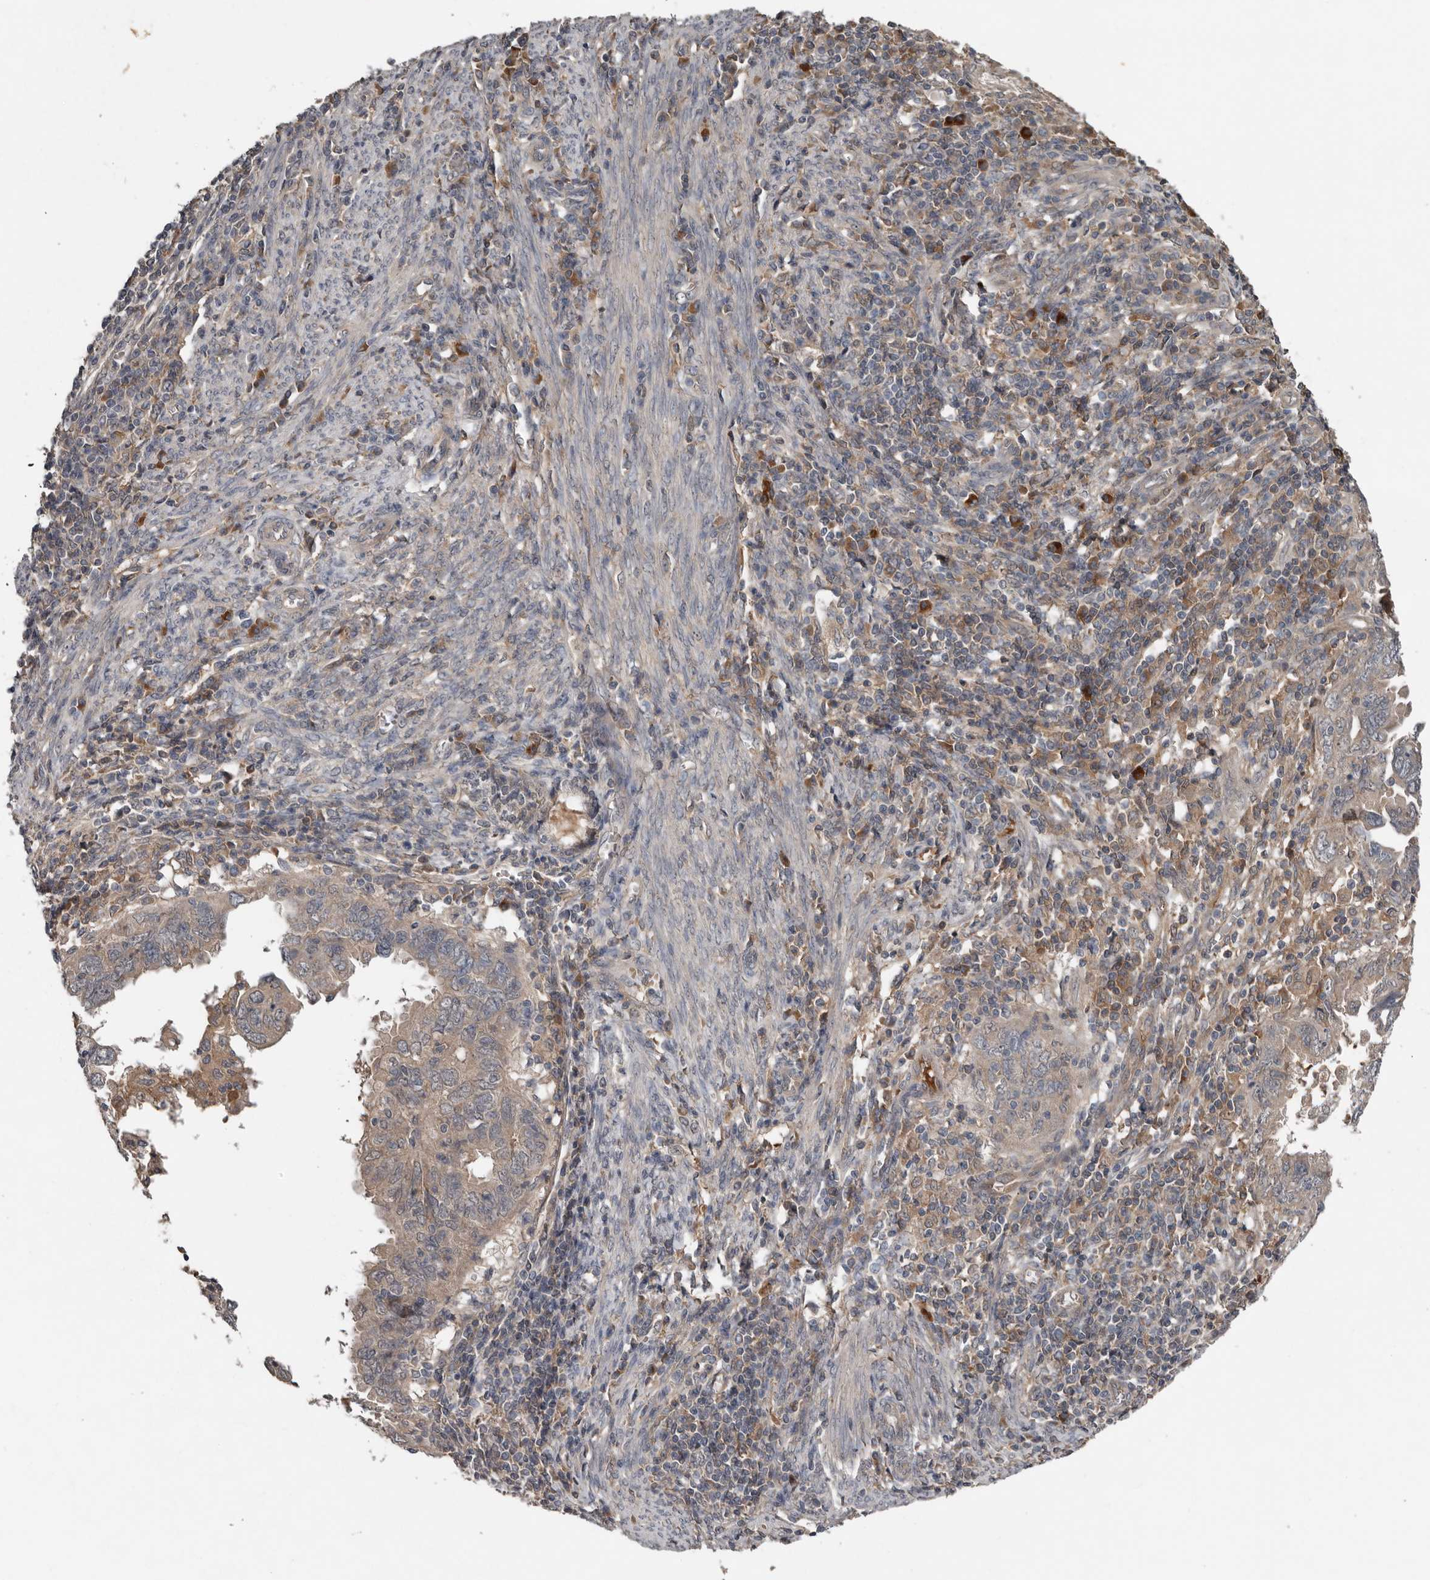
{"staining": {"intensity": "weak", "quantity": "<25%", "location": "cytoplasmic/membranous"}, "tissue": "endometrial cancer", "cell_type": "Tumor cells", "image_type": "cancer", "snomed": [{"axis": "morphology", "description": "Adenocarcinoma, NOS"}, {"axis": "topography", "description": "Uterus"}], "caption": "This is a photomicrograph of immunohistochemistry (IHC) staining of endometrial cancer (adenocarcinoma), which shows no positivity in tumor cells. (Stains: DAB IHC with hematoxylin counter stain, Microscopy: brightfield microscopy at high magnification).", "gene": "DNAJB4", "patient": {"sex": "female", "age": 77}}